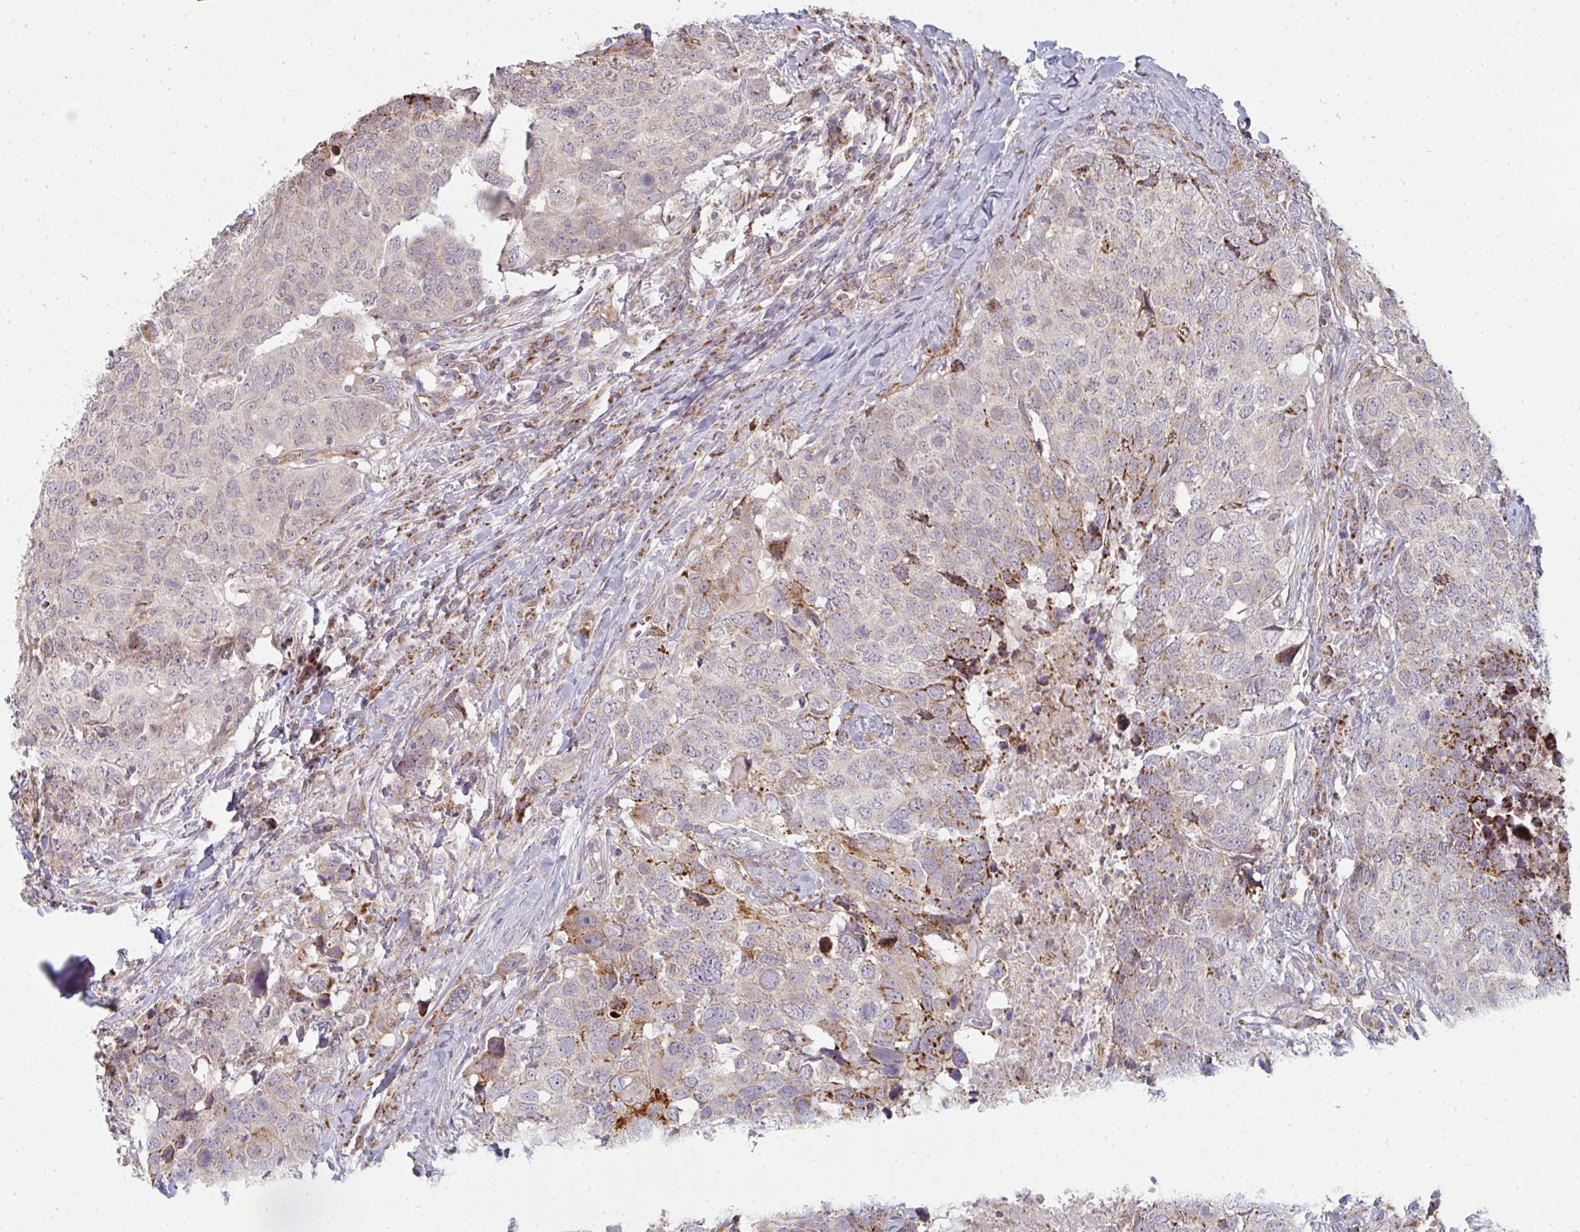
{"staining": {"intensity": "moderate", "quantity": "<25%", "location": "cytoplasmic/membranous"}, "tissue": "head and neck cancer", "cell_type": "Tumor cells", "image_type": "cancer", "snomed": [{"axis": "morphology", "description": "Normal tissue, NOS"}, {"axis": "morphology", "description": "Squamous cell carcinoma, NOS"}, {"axis": "topography", "description": "Skeletal muscle"}, {"axis": "topography", "description": "Vascular tissue"}, {"axis": "topography", "description": "Peripheral nerve tissue"}, {"axis": "topography", "description": "Head-Neck"}], "caption": "Brown immunohistochemical staining in head and neck squamous cell carcinoma reveals moderate cytoplasmic/membranous positivity in approximately <25% of tumor cells. The staining is performed using DAB brown chromogen to label protein expression. The nuclei are counter-stained blue using hematoxylin.", "gene": "ZNF526", "patient": {"sex": "male", "age": 66}}